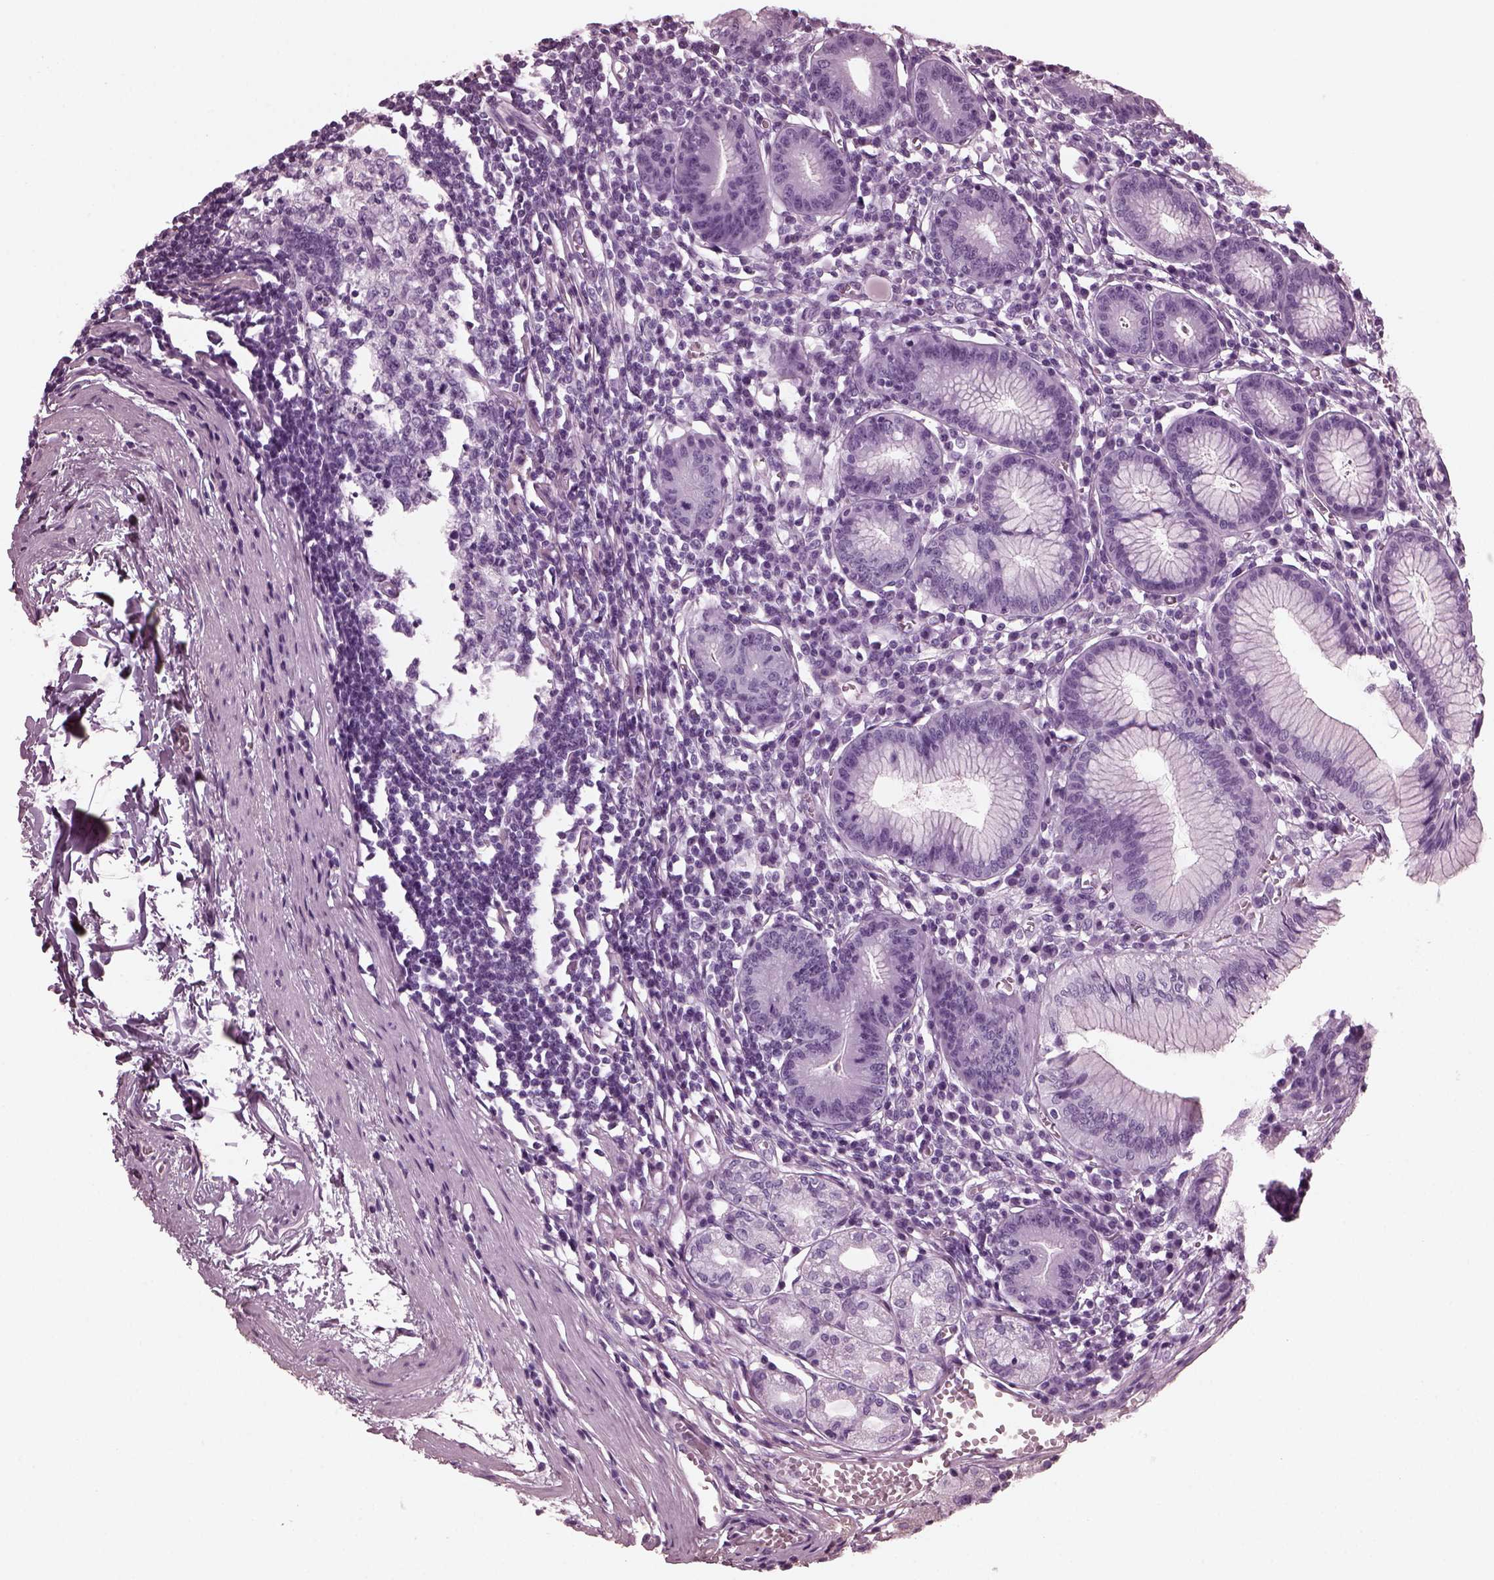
{"staining": {"intensity": "weak", "quantity": "25%-75%", "location": "cytoplasmic/membranous"}, "tissue": "stomach", "cell_type": "Glandular cells", "image_type": "normal", "snomed": [{"axis": "morphology", "description": "Normal tissue, NOS"}, {"axis": "topography", "description": "Stomach"}], "caption": "The photomicrograph exhibits staining of benign stomach, revealing weak cytoplasmic/membranous protein staining (brown color) within glandular cells. (DAB (3,3'-diaminobenzidine) IHC, brown staining for protein, blue staining for nuclei).", "gene": "MYL1", "patient": {"sex": "male", "age": 55}}